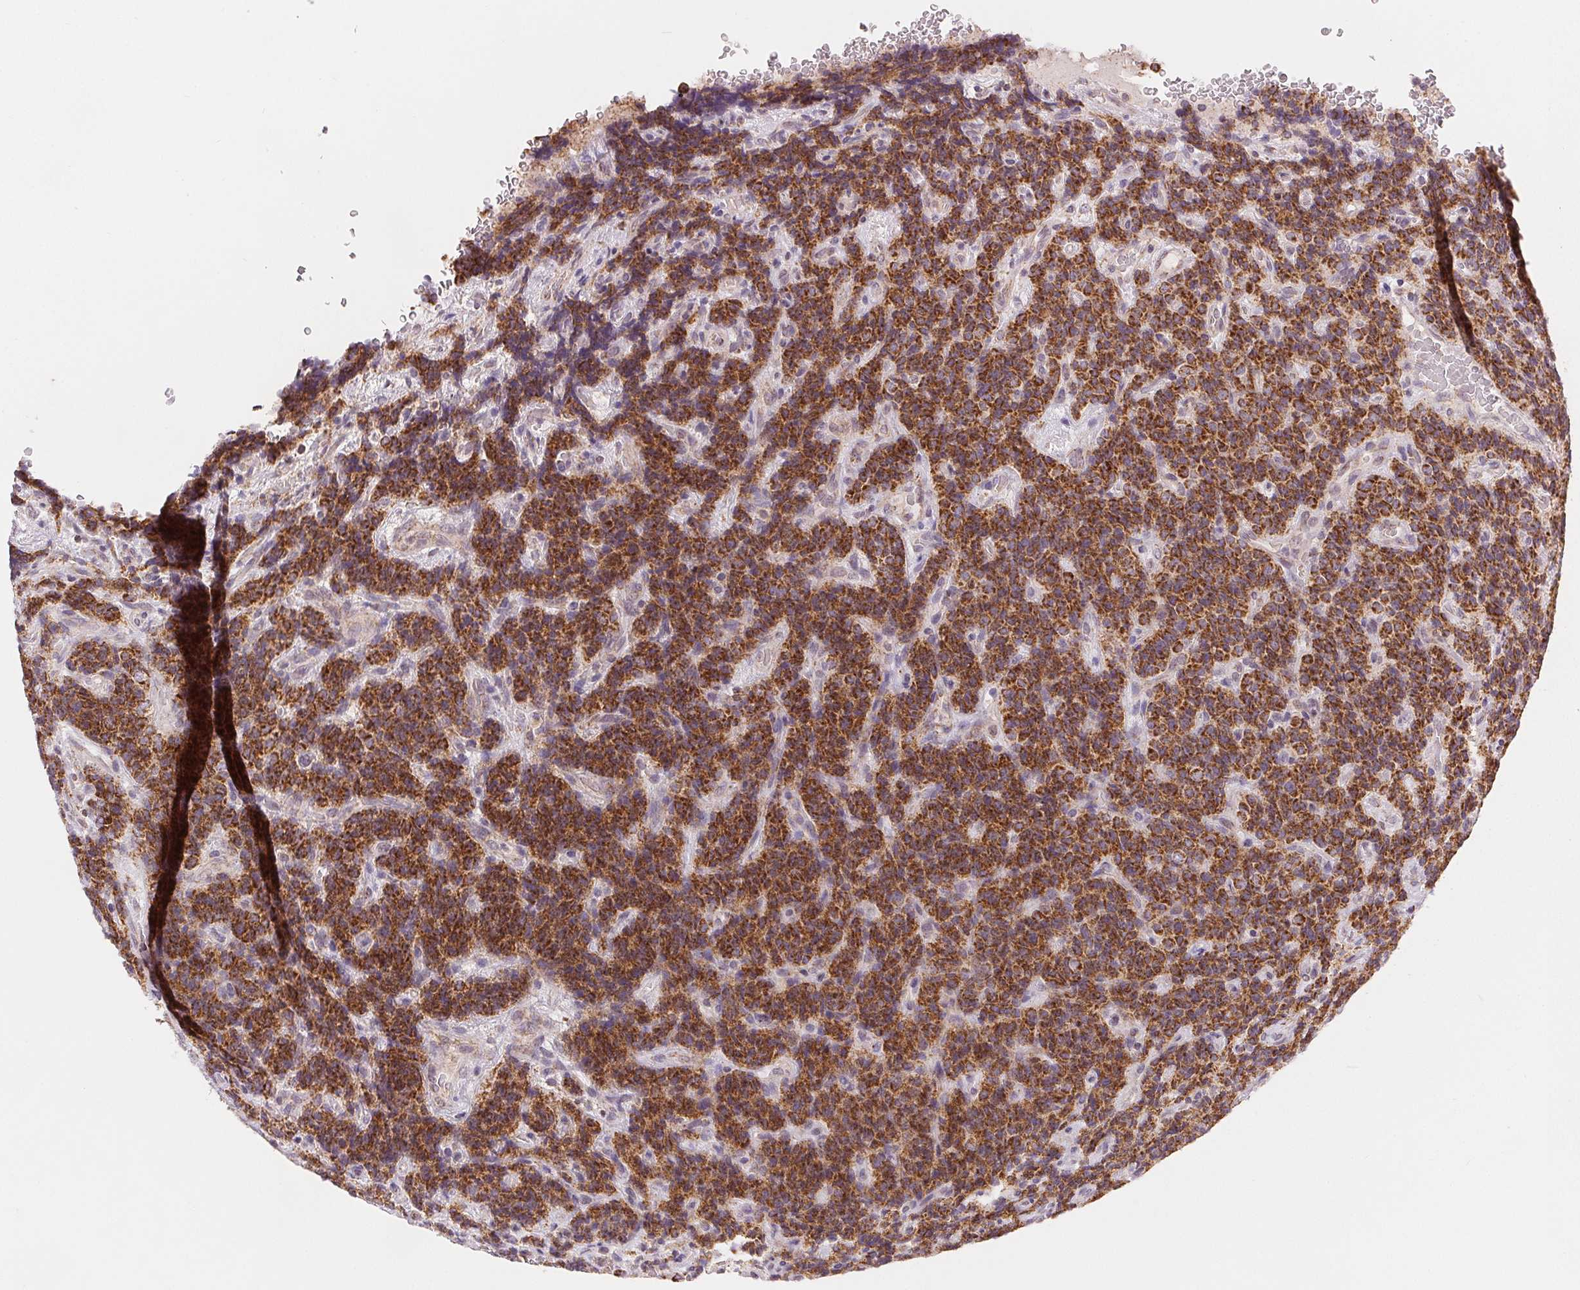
{"staining": {"intensity": "strong", "quantity": ">75%", "location": "cytoplasmic/membranous"}, "tissue": "carcinoid", "cell_type": "Tumor cells", "image_type": "cancer", "snomed": [{"axis": "morphology", "description": "Carcinoid, malignant, NOS"}, {"axis": "topography", "description": "Pancreas"}], "caption": "Immunohistochemical staining of human carcinoid exhibits high levels of strong cytoplasmic/membranous protein staining in about >75% of tumor cells. The staining was performed using DAB (3,3'-diaminobenzidine), with brown indicating positive protein expression. Nuclei are stained blue with hematoxylin.", "gene": "SDHB", "patient": {"sex": "male", "age": 36}}